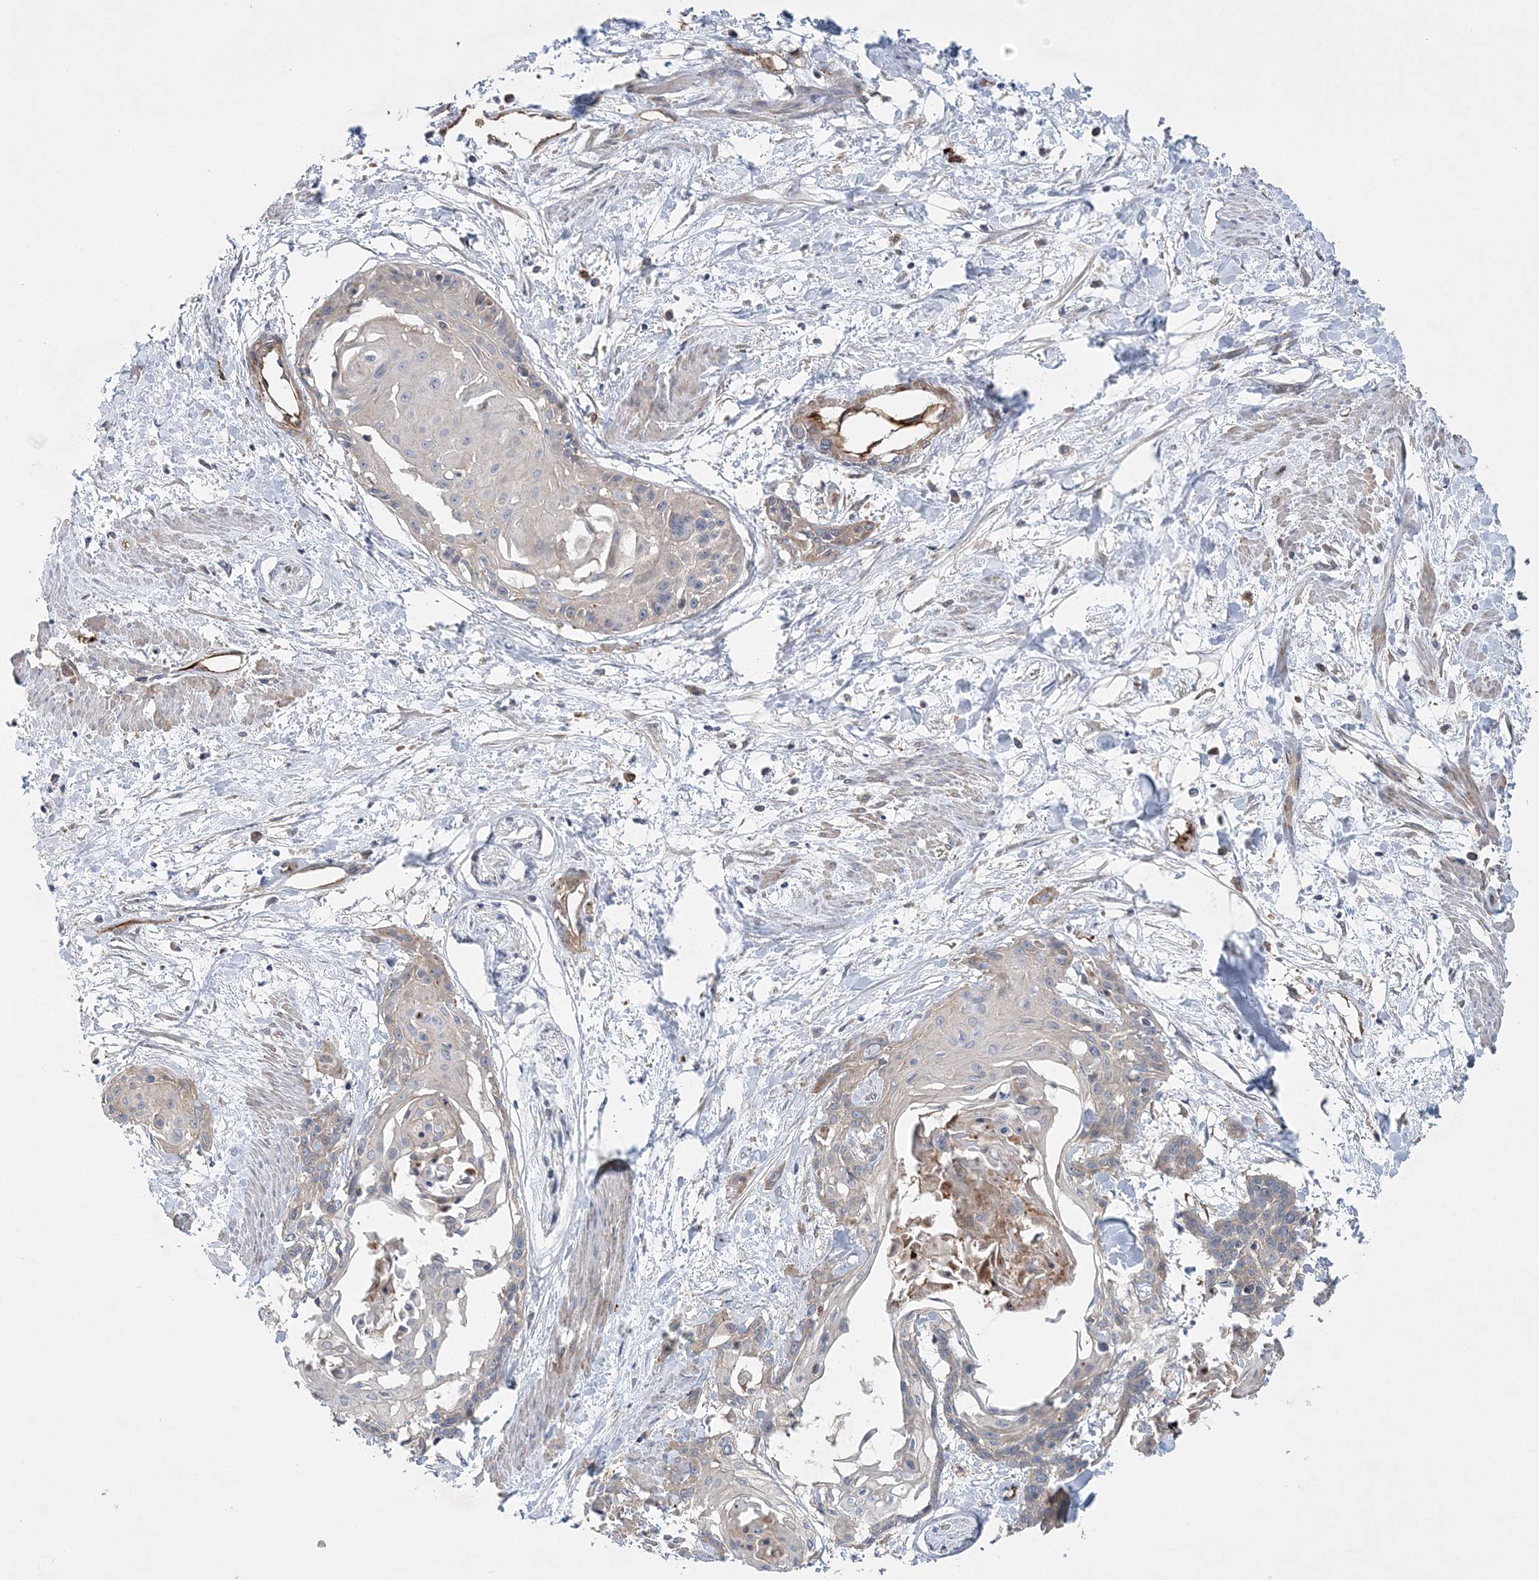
{"staining": {"intensity": "negative", "quantity": "none", "location": "none"}, "tissue": "cervical cancer", "cell_type": "Tumor cells", "image_type": "cancer", "snomed": [{"axis": "morphology", "description": "Squamous cell carcinoma, NOS"}, {"axis": "topography", "description": "Cervix"}], "caption": "An image of human cervical cancer (squamous cell carcinoma) is negative for staining in tumor cells.", "gene": "CALN1", "patient": {"sex": "female", "age": 57}}